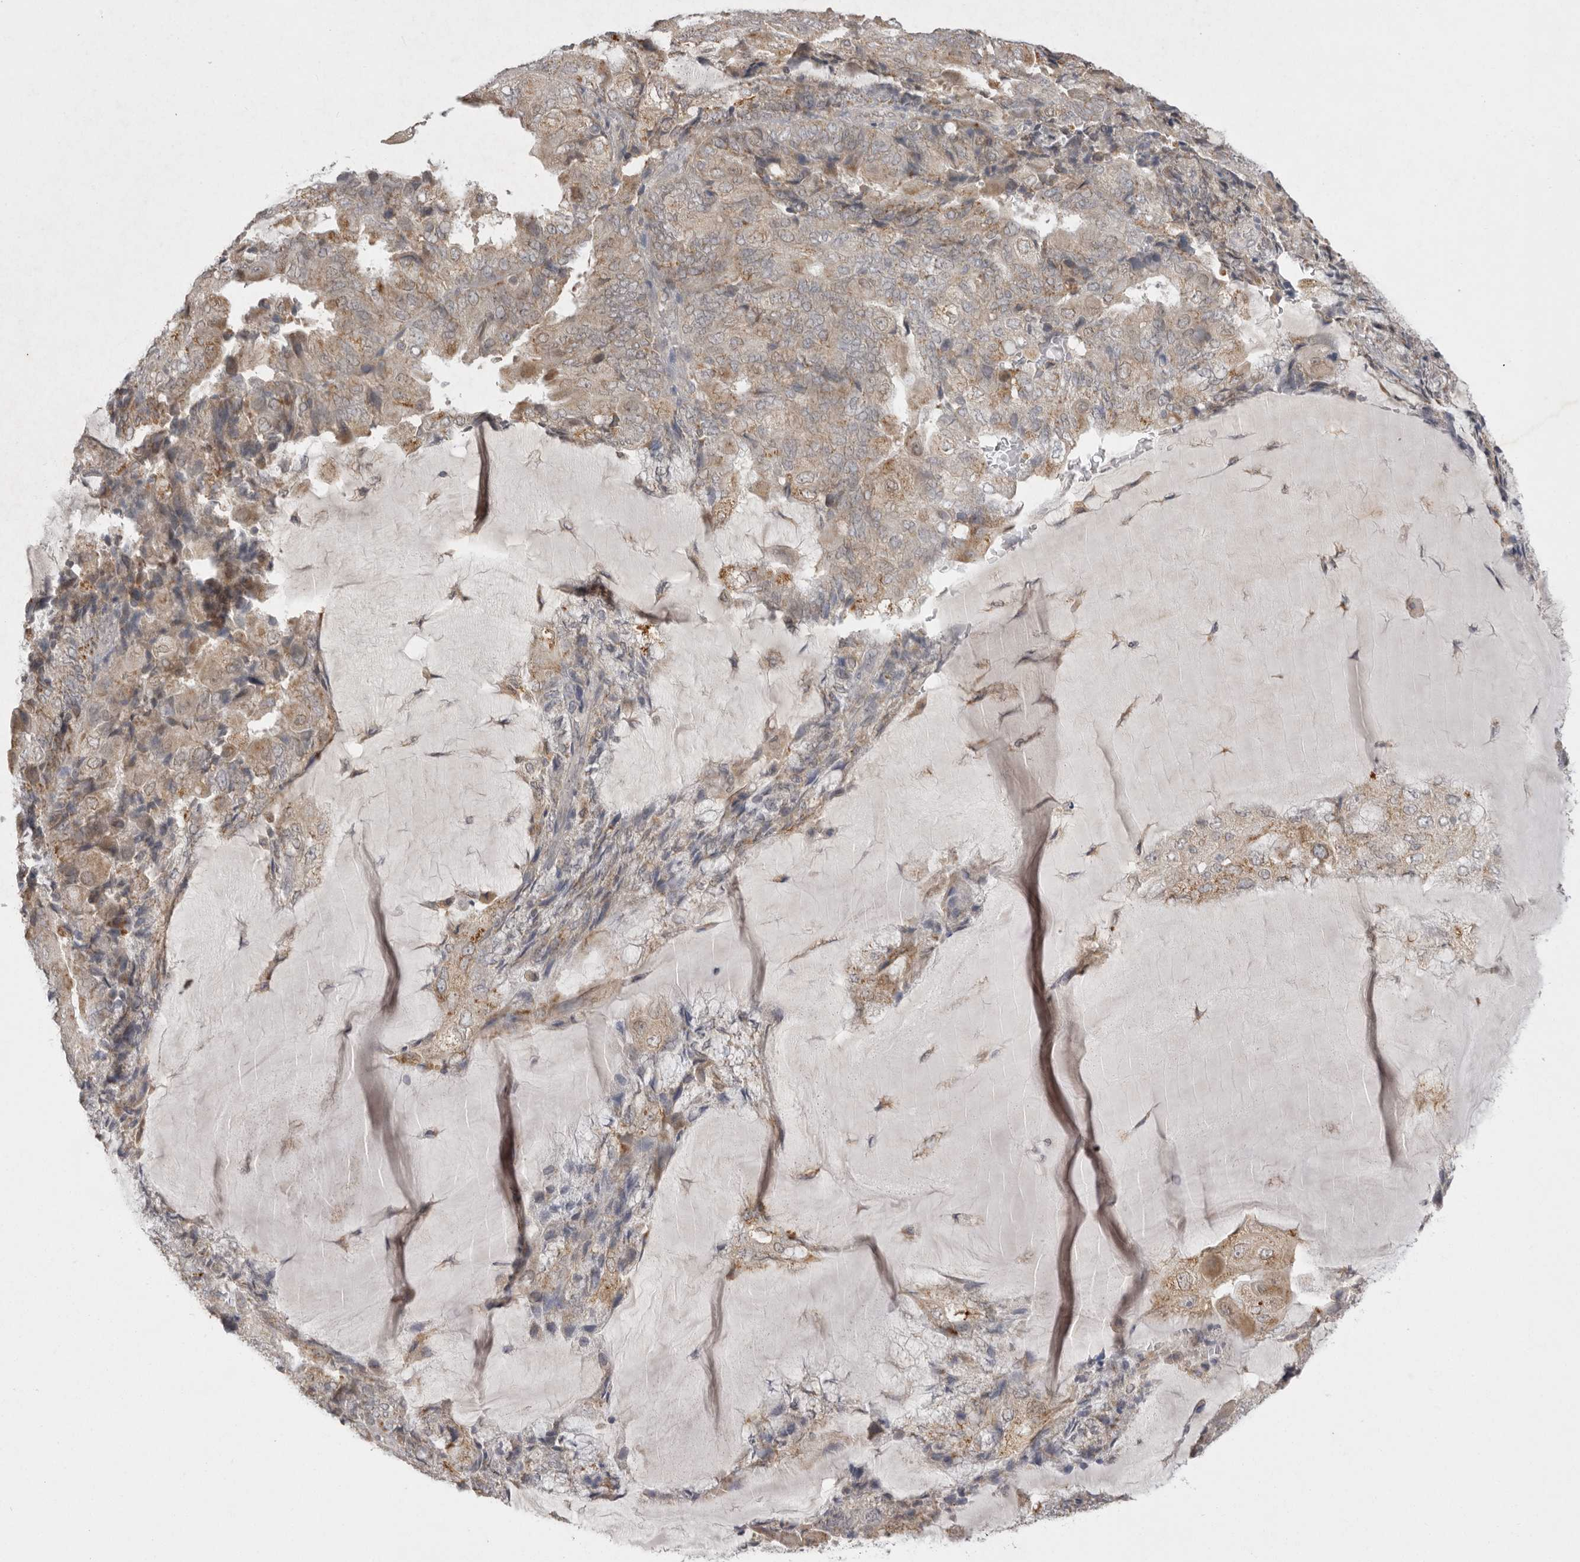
{"staining": {"intensity": "weak", "quantity": "25%-75%", "location": "cytoplasmic/membranous"}, "tissue": "endometrial cancer", "cell_type": "Tumor cells", "image_type": "cancer", "snomed": [{"axis": "morphology", "description": "Adenocarcinoma, NOS"}, {"axis": "topography", "description": "Endometrium"}], "caption": "Endometrial cancer stained with DAB (3,3'-diaminobenzidine) IHC demonstrates low levels of weak cytoplasmic/membranous staining in about 25%-75% of tumor cells. The staining was performed using DAB, with brown indicating positive protein expression. Nuclei are stained blue with hematoxylin.", "gene": "TLR3", "patient": {"sex": "female", "age": 81}}